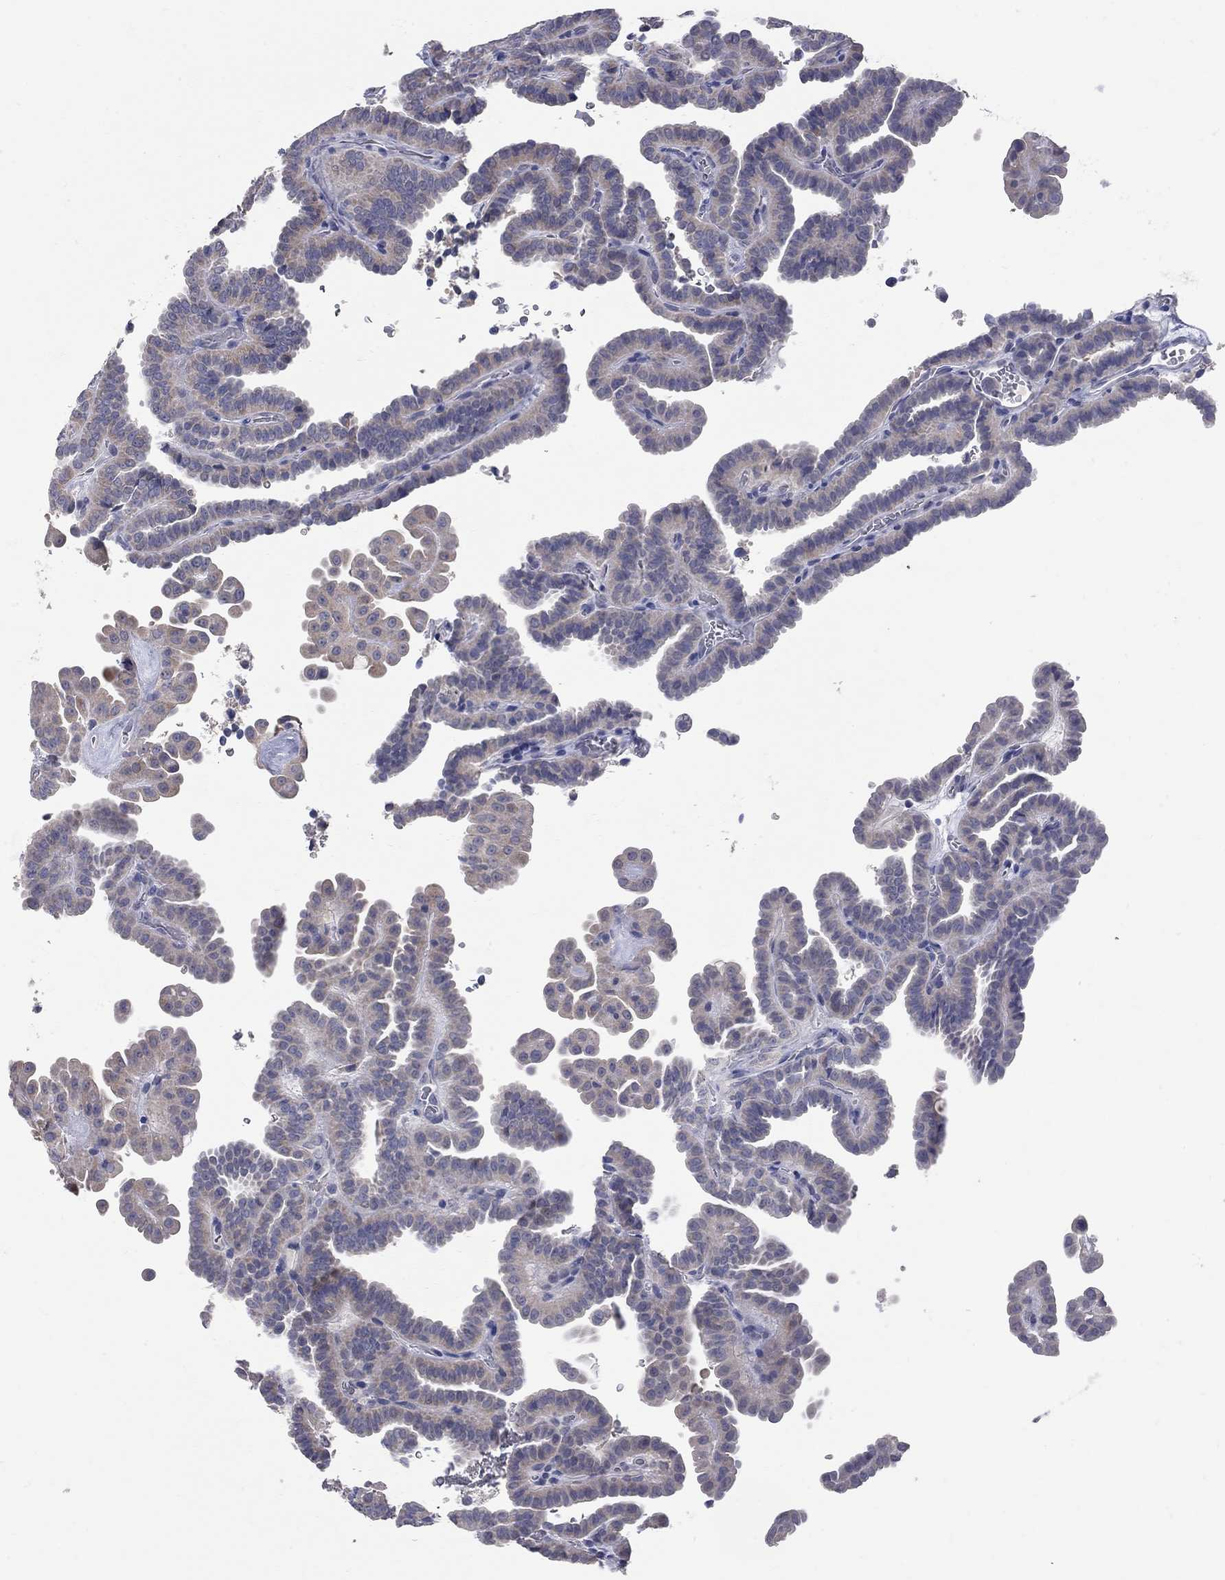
{"staining": {"intensity": "weak", "quantity": "<25%", "location": "cytoplasmic/membranous"}, "tissue": "thyroid cancer", "cell_type": "Tumor cells", "image_type": "cancer", "snomed": [{"axis": "morphology", "description": "Papillary adenocarcinoma, NOS"}, {"axis": "topography", "description": "Thyroid gland"}], "caption": "DAB immunohistochemical staining of thyroid papillary adenocarcinoma reveals no significant staining in tumor cells.", "gene": "NOS2", "patient": {"sex": "female", "age": 39}}